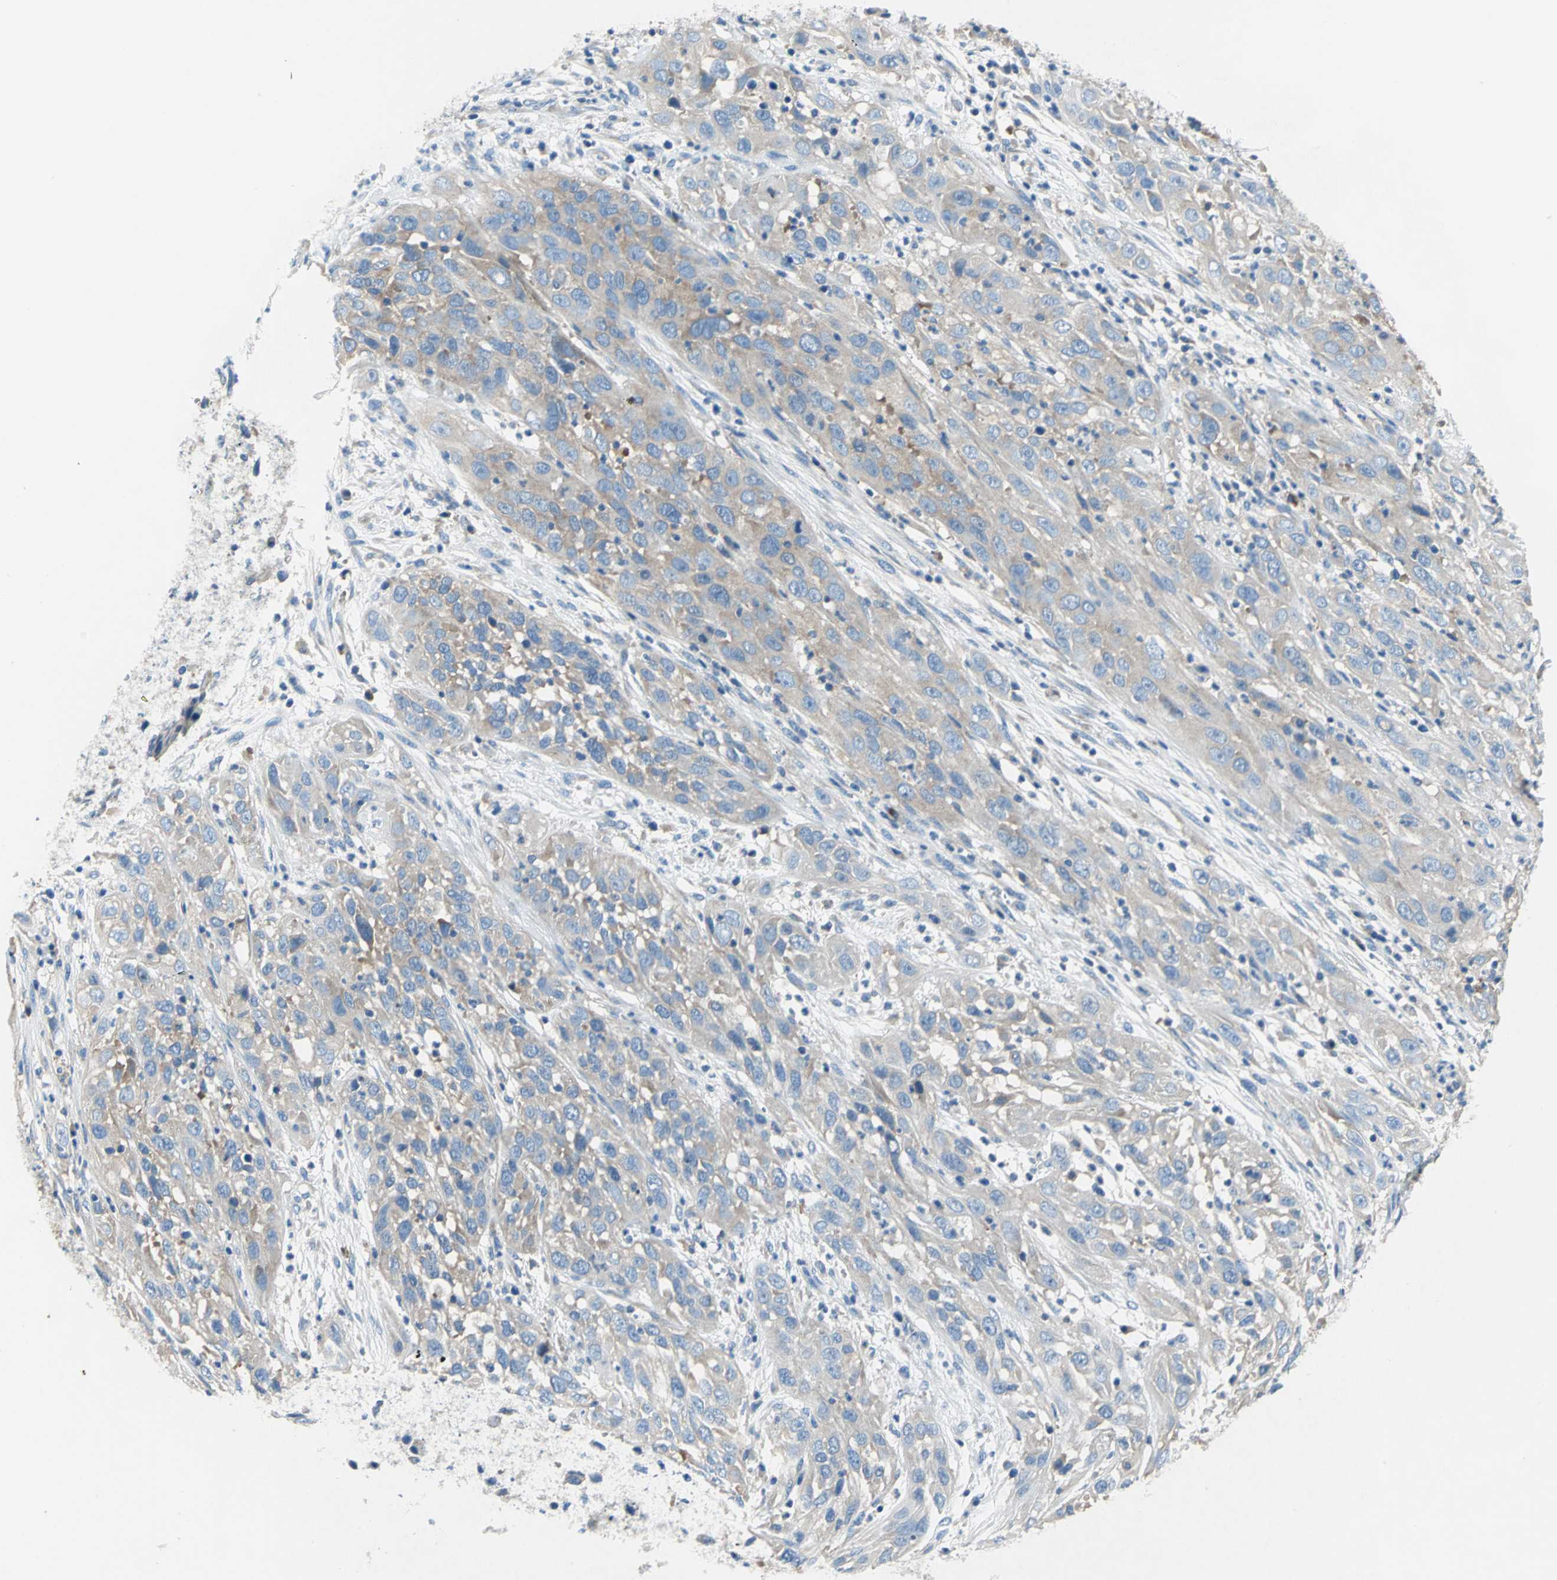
{"staining": {"intensity": "moderate", "quantity": ">75%", "location": "cytoplasmic/membranous"}, "tissue": "cervical cancer", "cell_type": "Tumor cells", "image_type": "cancer", "snomed": [{"axis": "morphology", "description": "Squamous cell carcinoma, NOS"}, {"axis": "topography", "description": "Cervix"}], "caption": "A medium amount of moderate cytoplasmic/membranous expression is present in approximately >75% of tumor cells in cervical squamous cell carcinoma tissue.", "gene": "TRIM25", "patient": {"sex": "female", "age": 32}}